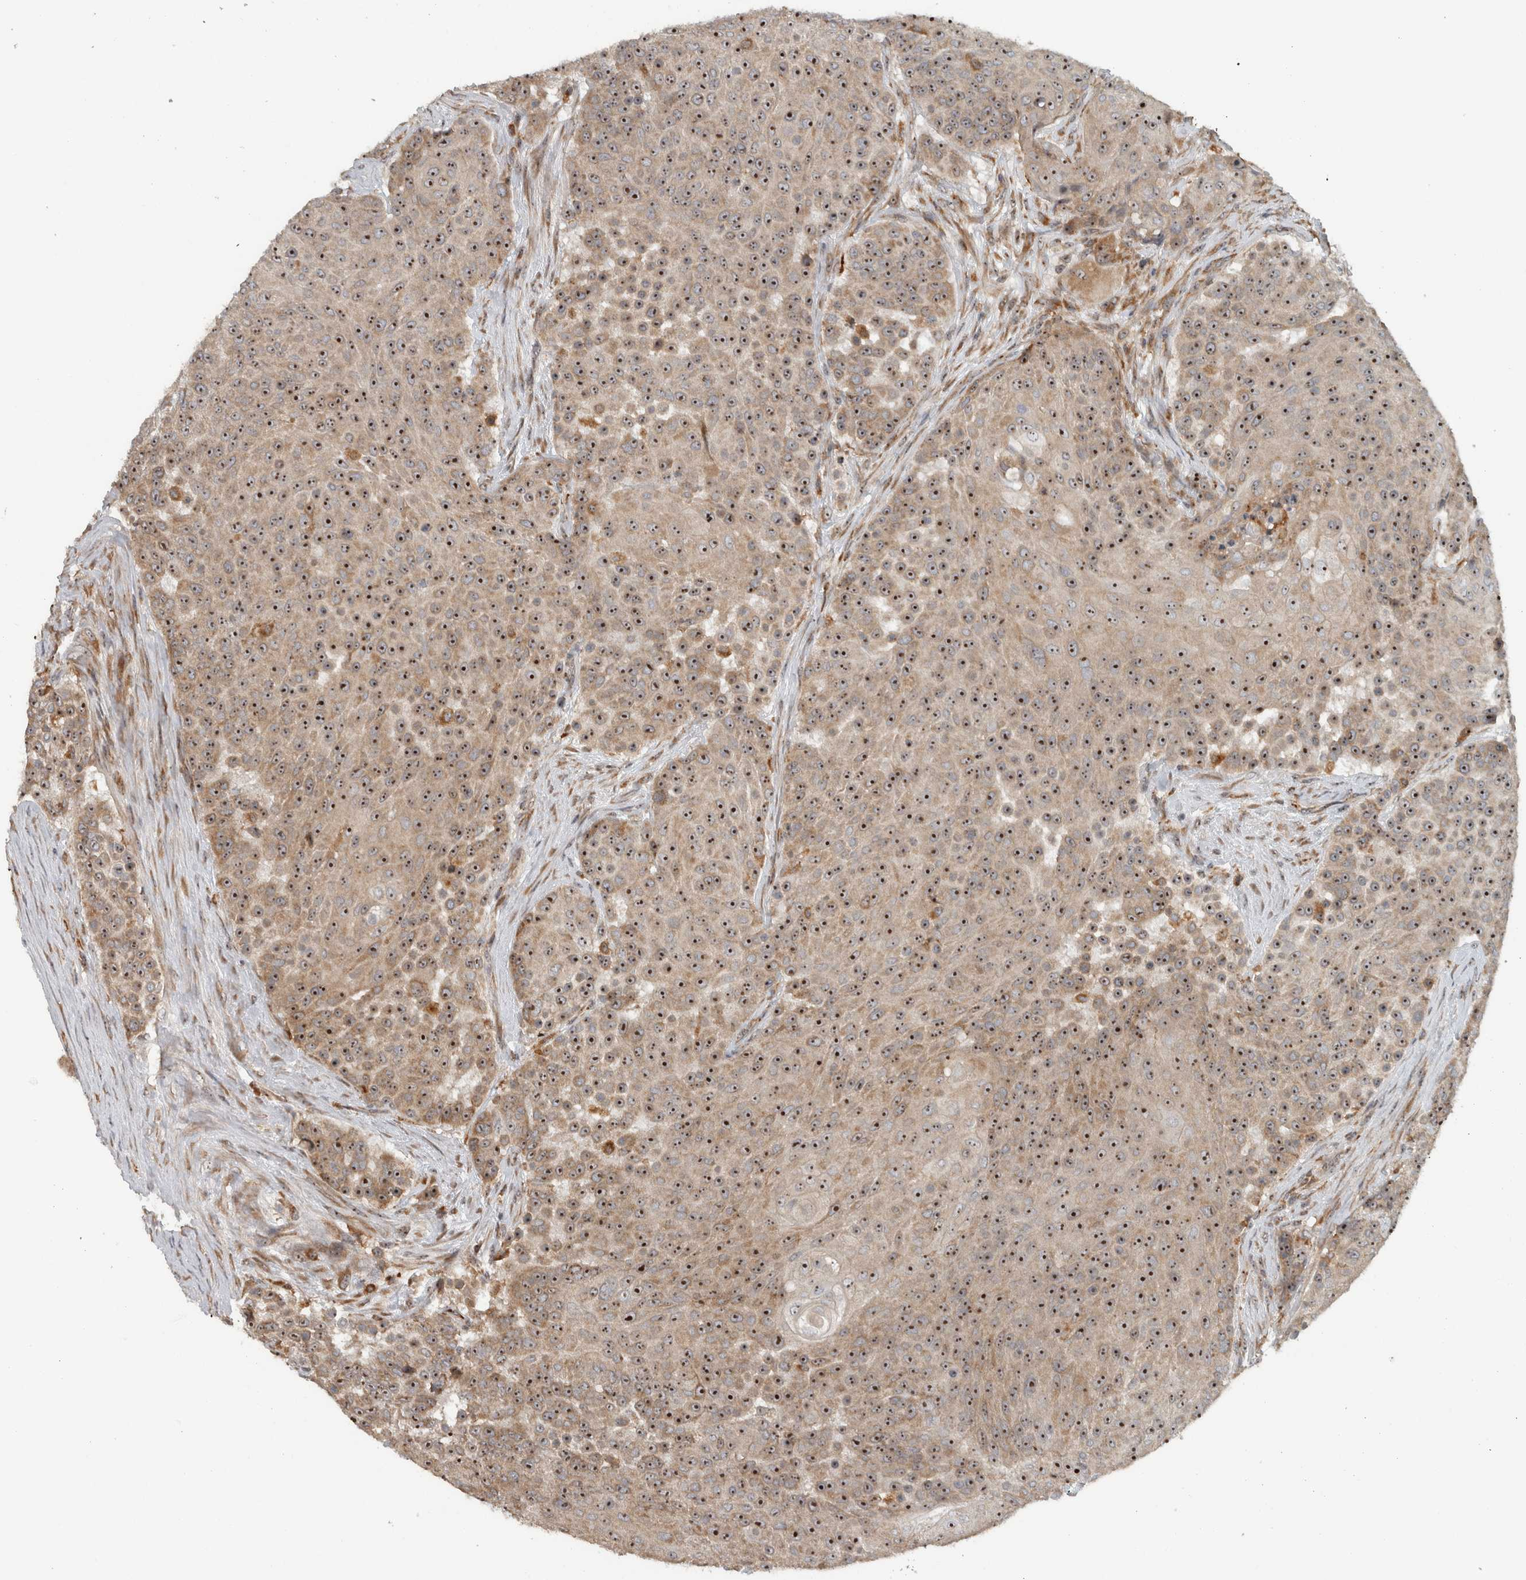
{"staining": {"intensity": "strong", "quantity": ">75%", "location": "nuclear"}, "tissue": "urothelial cancer", "cell_type": "Tumor cells", "image_type": "cancer", "snomed": [{"axis": "morphology", "description": "Urothelial carcinoma, High grade"}, {"axis": "topography", "description": "Urinary bladder"}], "caption": "DAB (3,3'-diaminobenzidine) immunohistochemical staining of human urothelial carcinoma (high-grade) exhibits strong nuclear protein positivity in approximately >75% of tumor cells.", "gene": "GPR137B", "patient": {"sex": "female", "age": 63}}